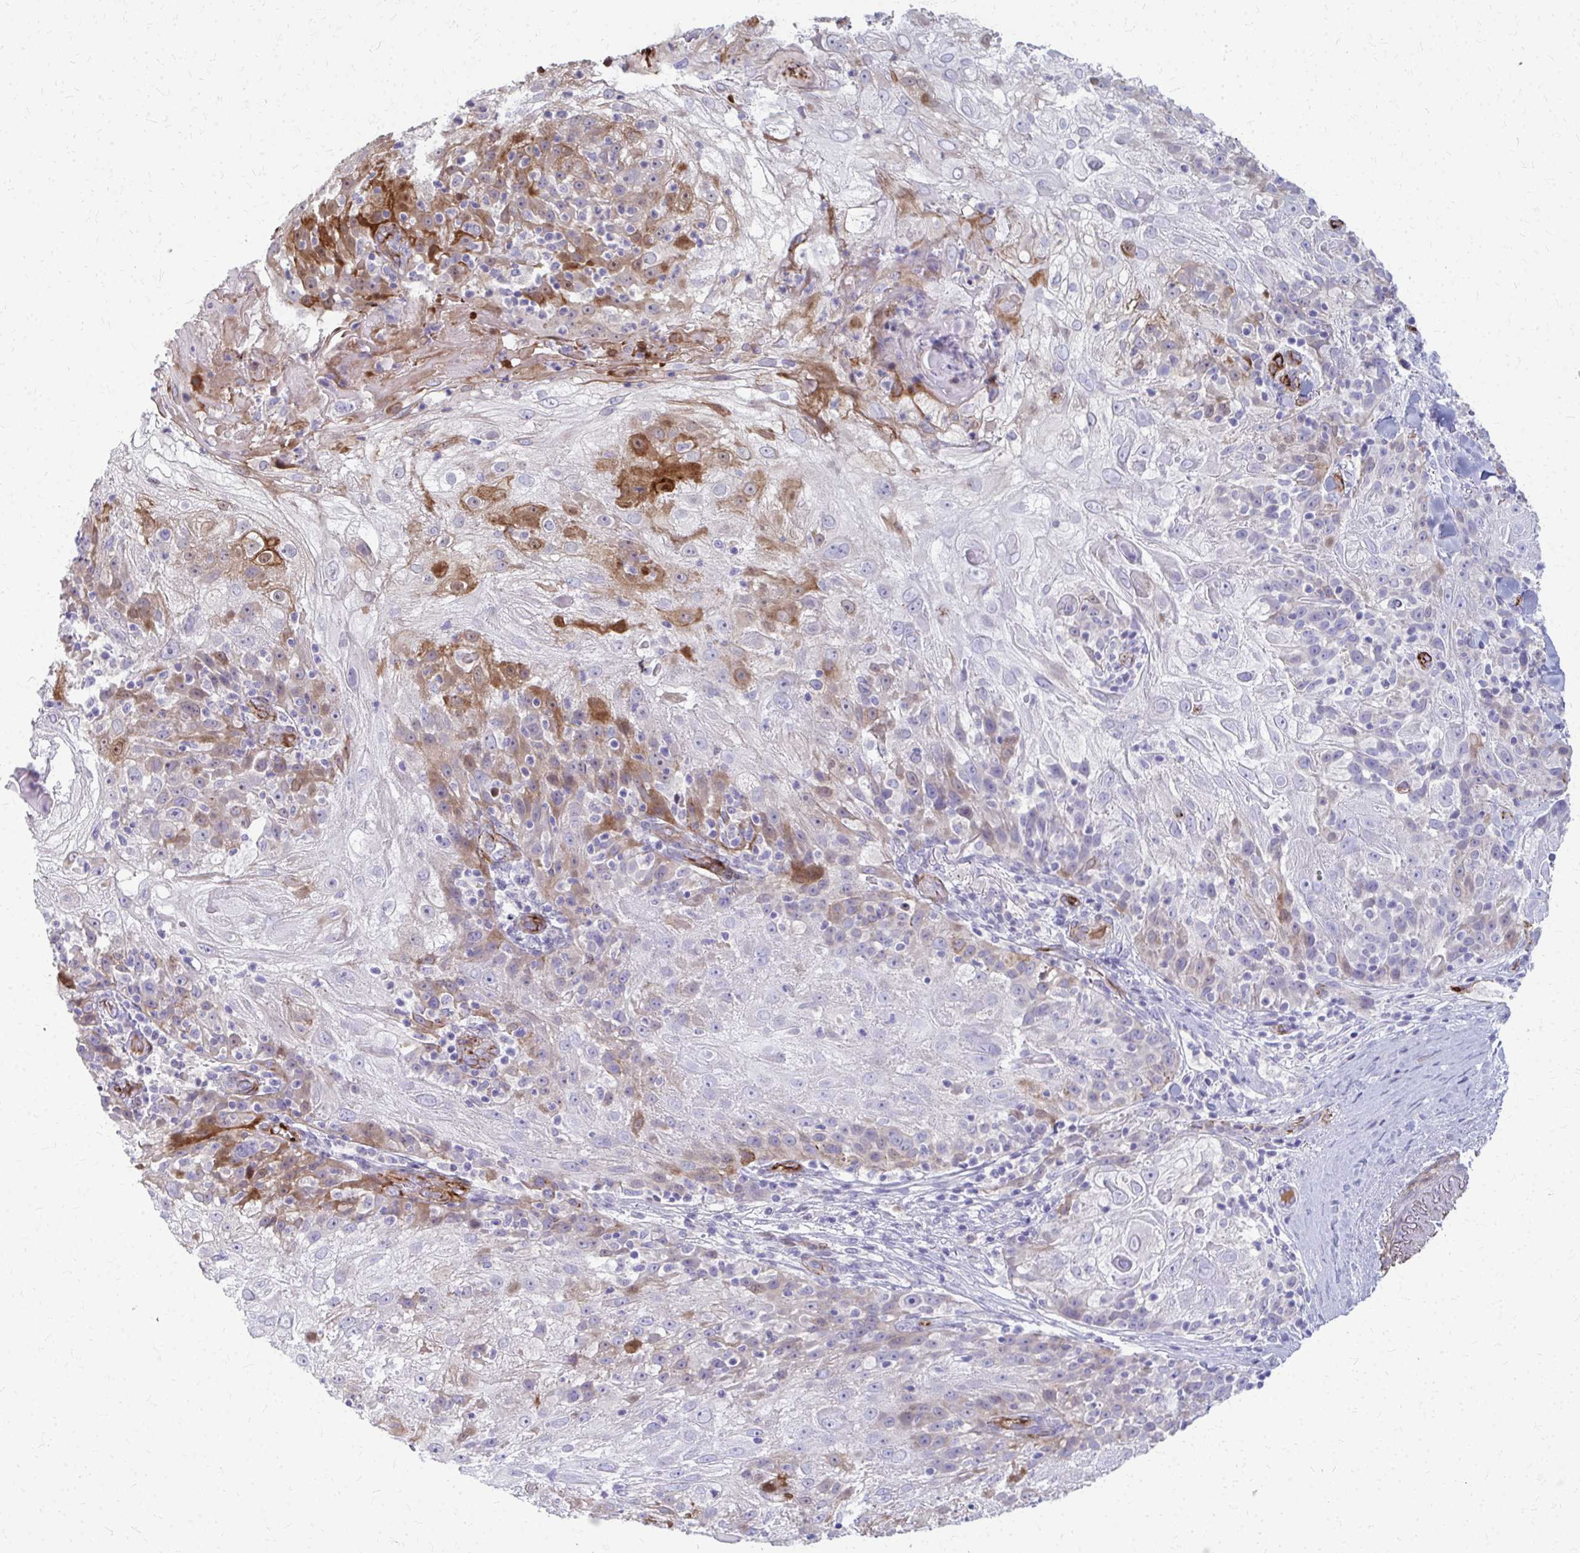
{"staining": {"intensity": "moderate", "quantity": "<25%", "location": "cytoplasmic/membranous"}, "tissue": "skin cancer", "cell_type": "Tumor cells", "image_type": "cancer", "snomed": [{"axis": "morphology", "description": "Normal tissue, NOS"}, {"axis": "morphology", "description": "Squamous cell carcinoma, NOS"}, {"axis": "topography", "description": "Skin"}], "caption": "Skin cancer (squamous cell carcinoma) stained with a brown dye displays moderate cytoplasmic/membranous positive positivity in about <25% of tumor cells.", "gene": "ADIPOQ", "patient": {"sex": "female", "age": 83}}